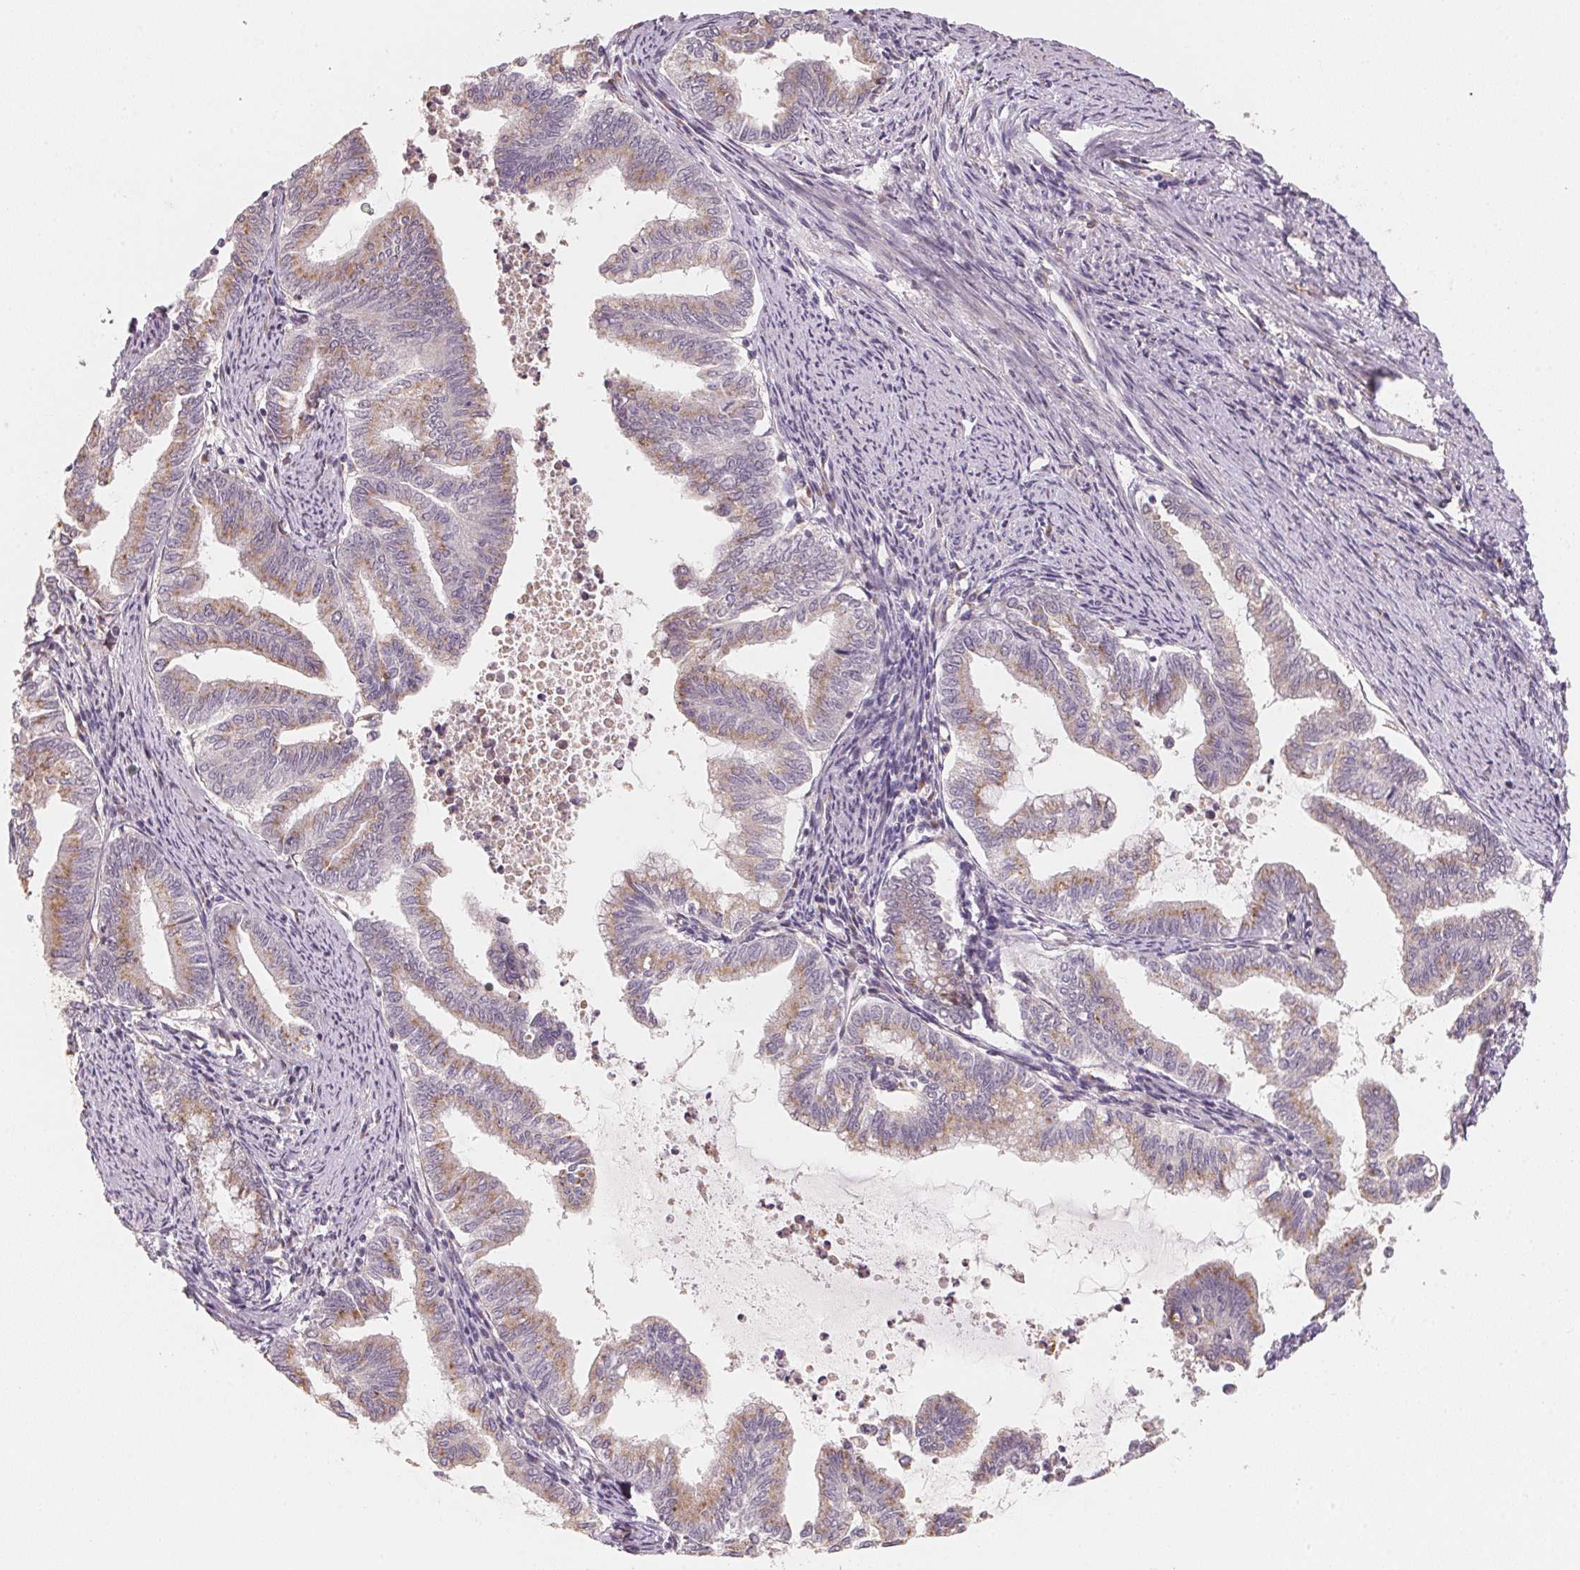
{"staining": {"intensity": "weak", "quantity": ">75%", "location": "cytoplasmic/membranous"}, "tissue": "endometrial cancer", "cell_type": "Tumor cells", "image_type": "cancer", "snomed": [{"axis": "morphology", "description": "Adenocarcinoma, NOS"}, {"axis": "topography", "description": "Endometrium"}], "caption": "Immunohistochemical staining of adenocarcinoma (endometrial) displays low levels of weak cytoplasmic/membranous protein staining in about >75% of tumor cells.", "gene": "TSPAN12", "patient": {"sex": "female", "age": 79}}